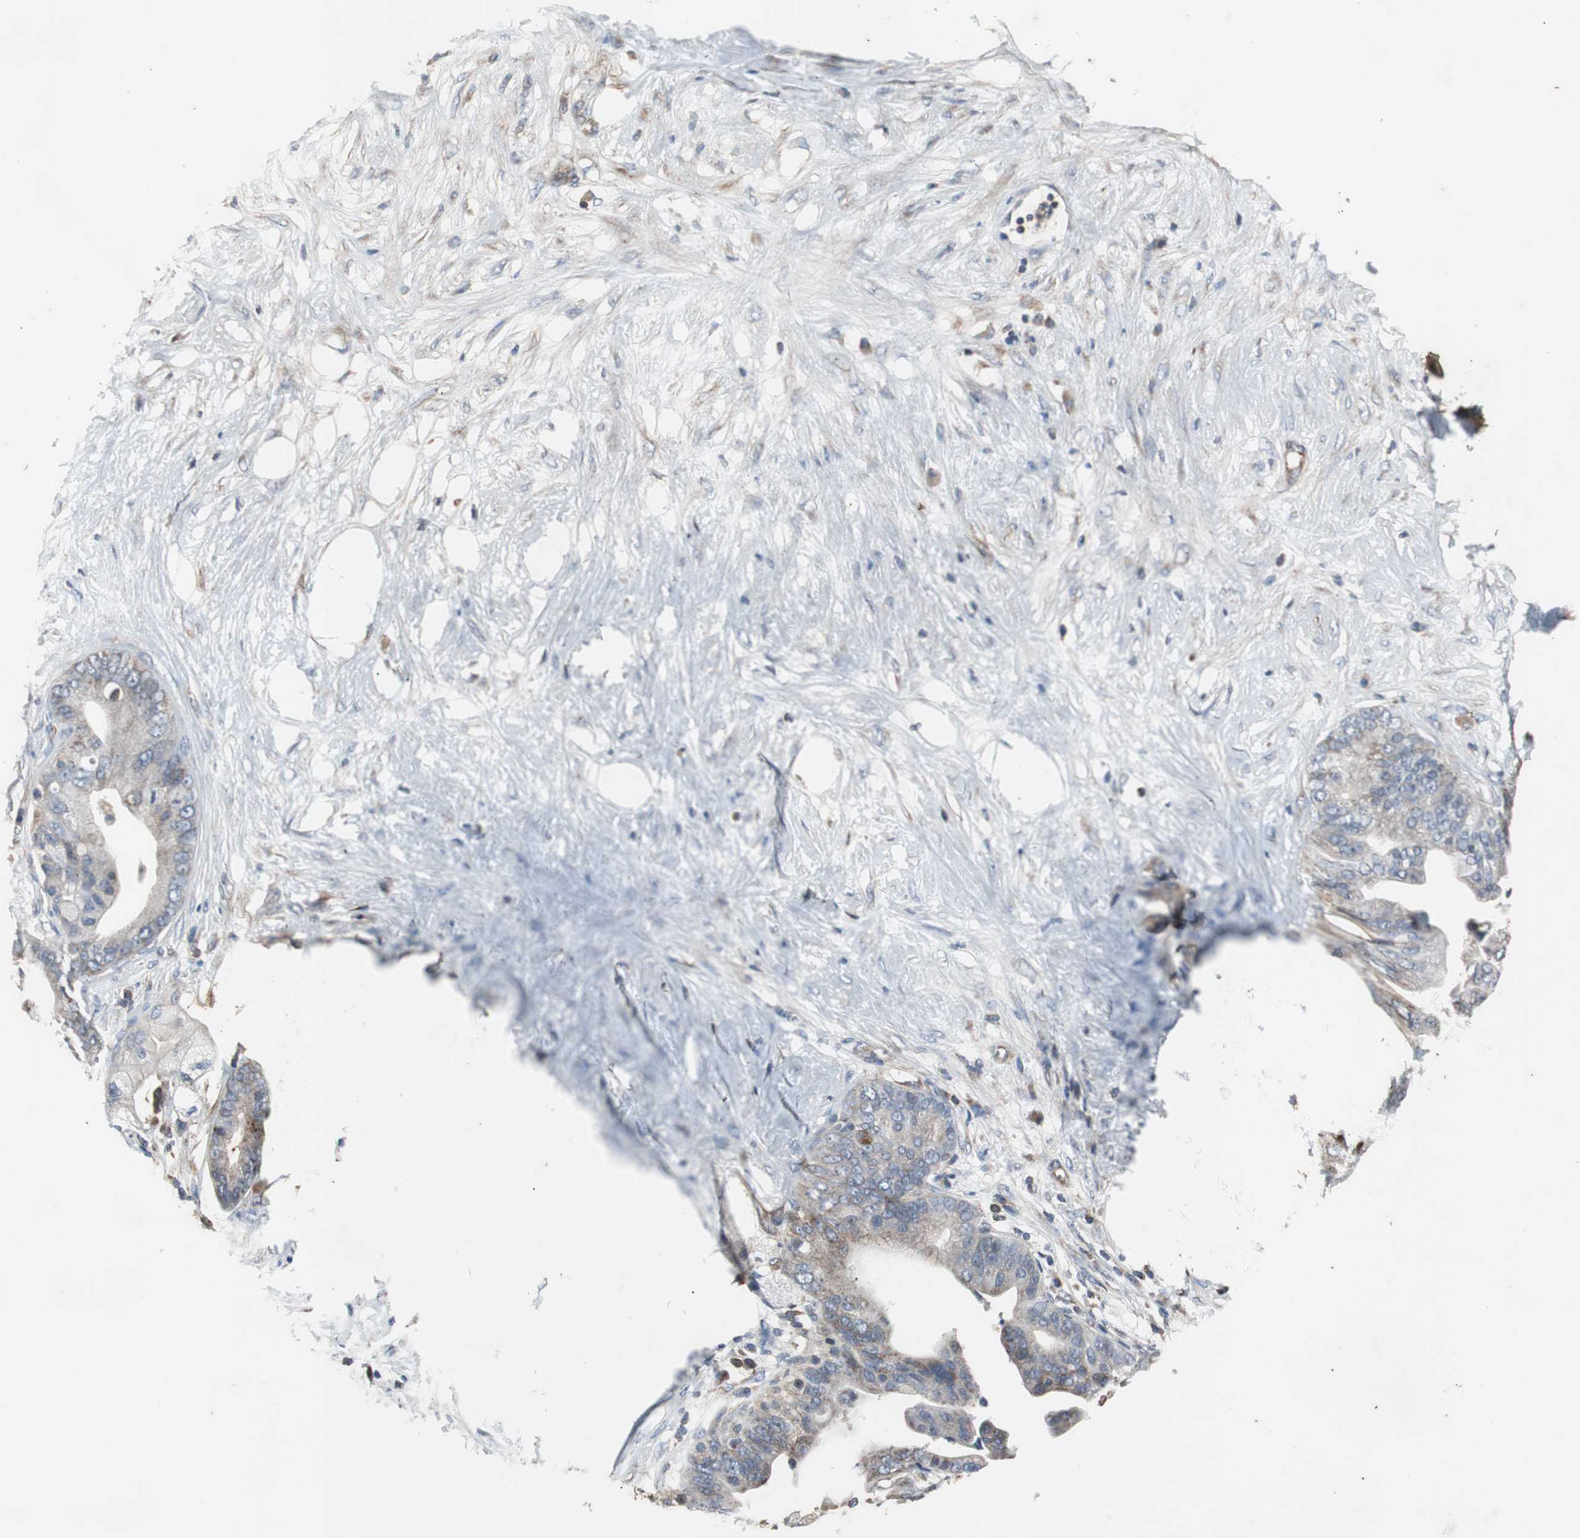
{"staining": {"intensity": "weak", "quantity": "<25%", "location": "cytoplasmic/membranous"}, "tissue": "pancreatic cancer", "cell_type": "Tumor cells", "image_type": "cancer", "snomed": [{"axis": "morphology", "description": "Adenocarcinoma, NOS"}, {"axis": "topography", "description": "Pancreas"}], "caption": "Protein analysis of pancreatic cancer (adenocarcinoma) shows no significant expression in tumor cells.", "gene": "ACTR3", "patient": {"sex": "female", "age": 75}}